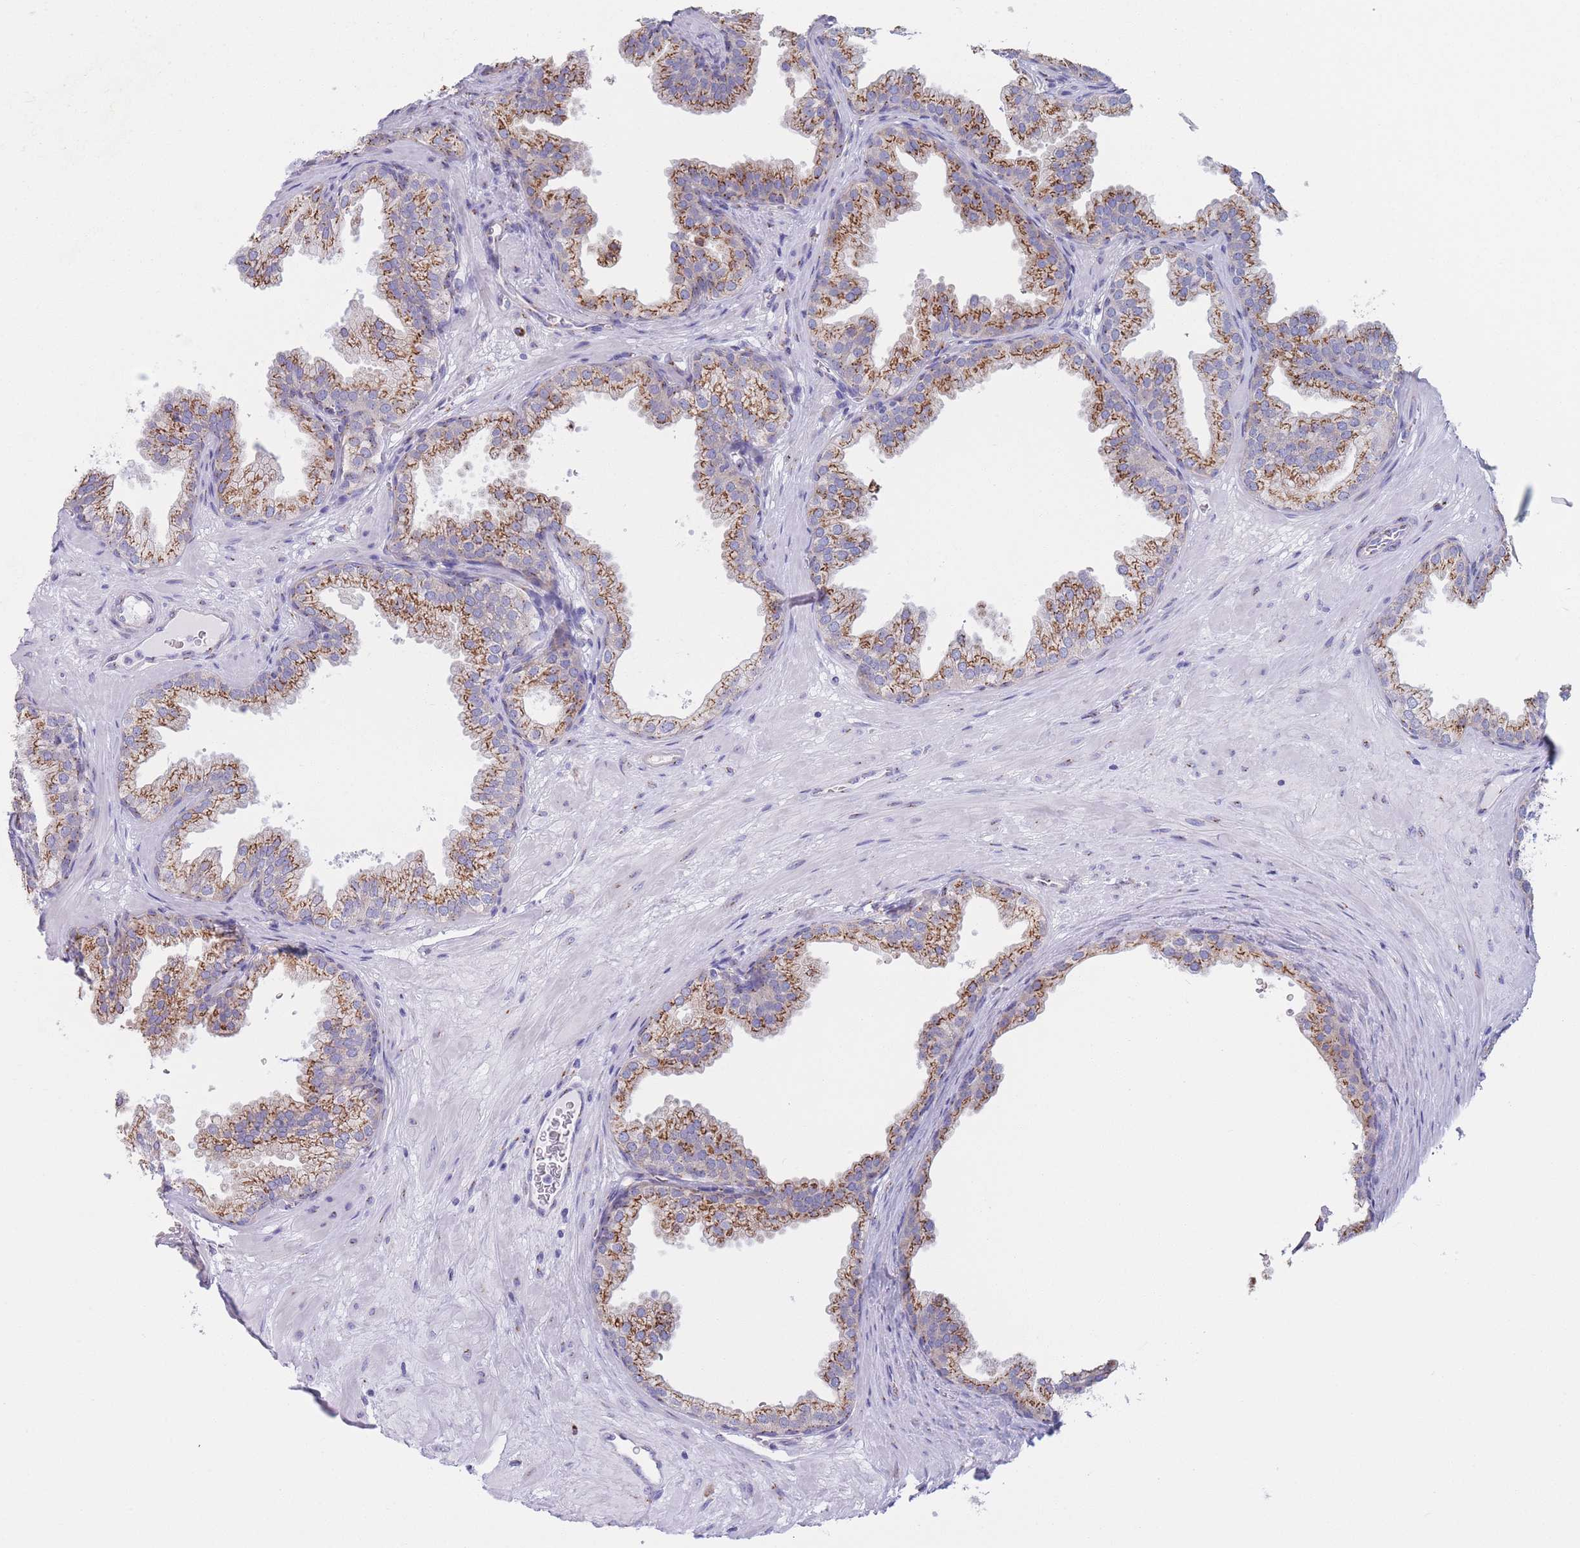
{"staining": {"intensity": "moderate", "quantity": ">75%", "location": "cytoplasmic/membranous"}, "tissue": "prostate", "cell_type": "Glandular cells", "image_type": "normal", "snomed": [{"axis": "morphology", "description": "Normal tissue, NOS"}, {"axis": "topography", "description": "Prostate"}], "caption": "A medium amount of moderate cytoplasmic/membranous staining is seen in about >75% of glandular cells in unremarkable prostate.", "gene": "MRPL30", "patient": {"sex": "male", "age": 37}}